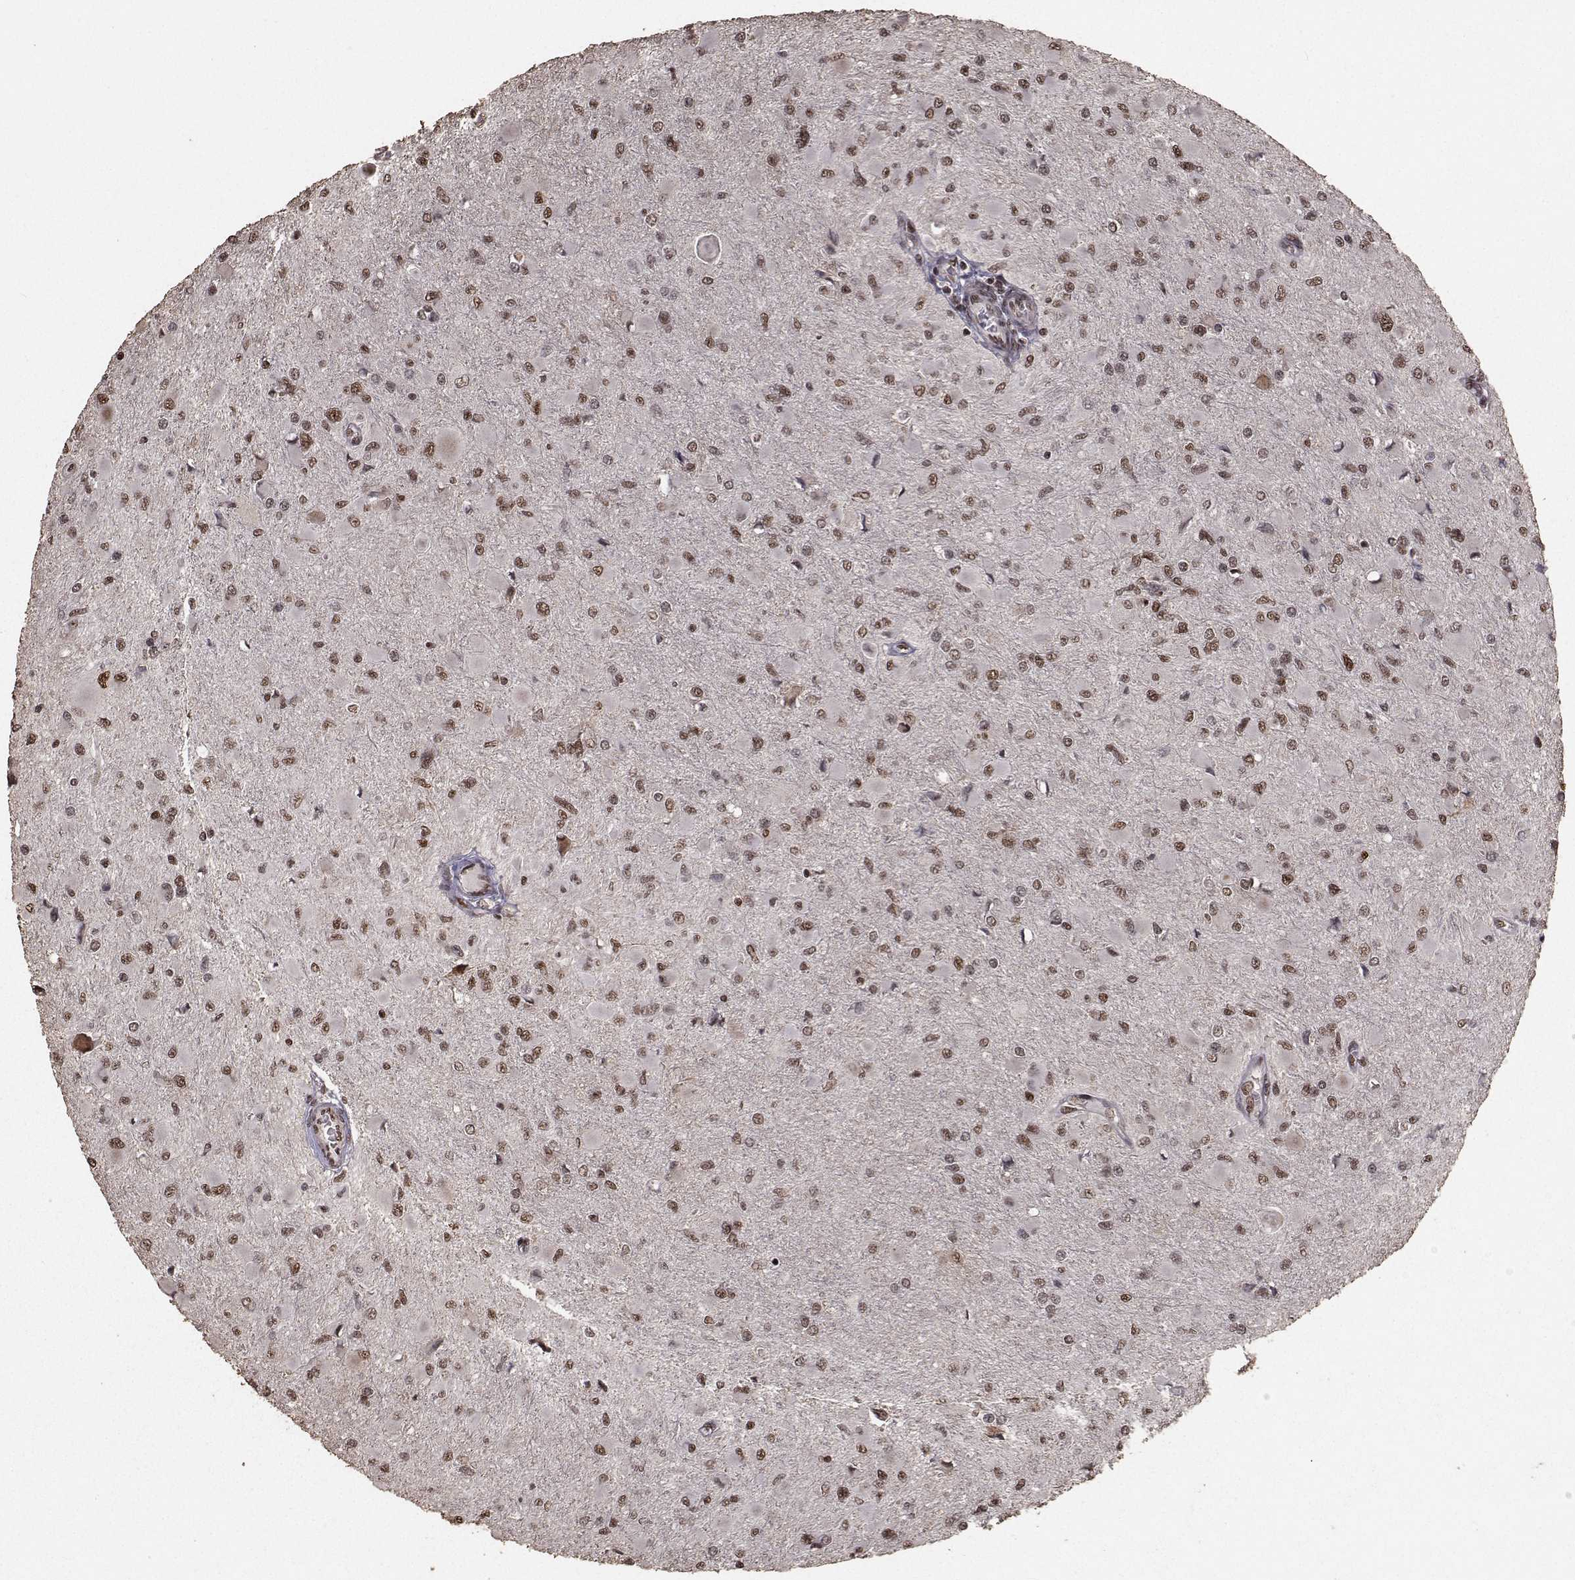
{"staining": {"intensity": "moderate", "quantity": ">75%", "location": "nuclear"}, "tissue": "glioma", "cell_type": "Tumor cells", "image_type": "cancer", "snomed": [{"axis": "morphology", "description": "Glioma, malignant, High grade"}, {"axis": "topography", "description": "Cerebral cortex"}], "caption": "Protein staining displays moderate nuclear expression in about >75% of tumor cells in malignant high-grade glioma. The staining is performed using DAB (3,3'-diaminobenzidine) brown chromogen to label protein expression. The nuclei are counter-stained blue using hematoxylin.", "gene": "SF1", "patient": {"sex": "female", "age": 36}}